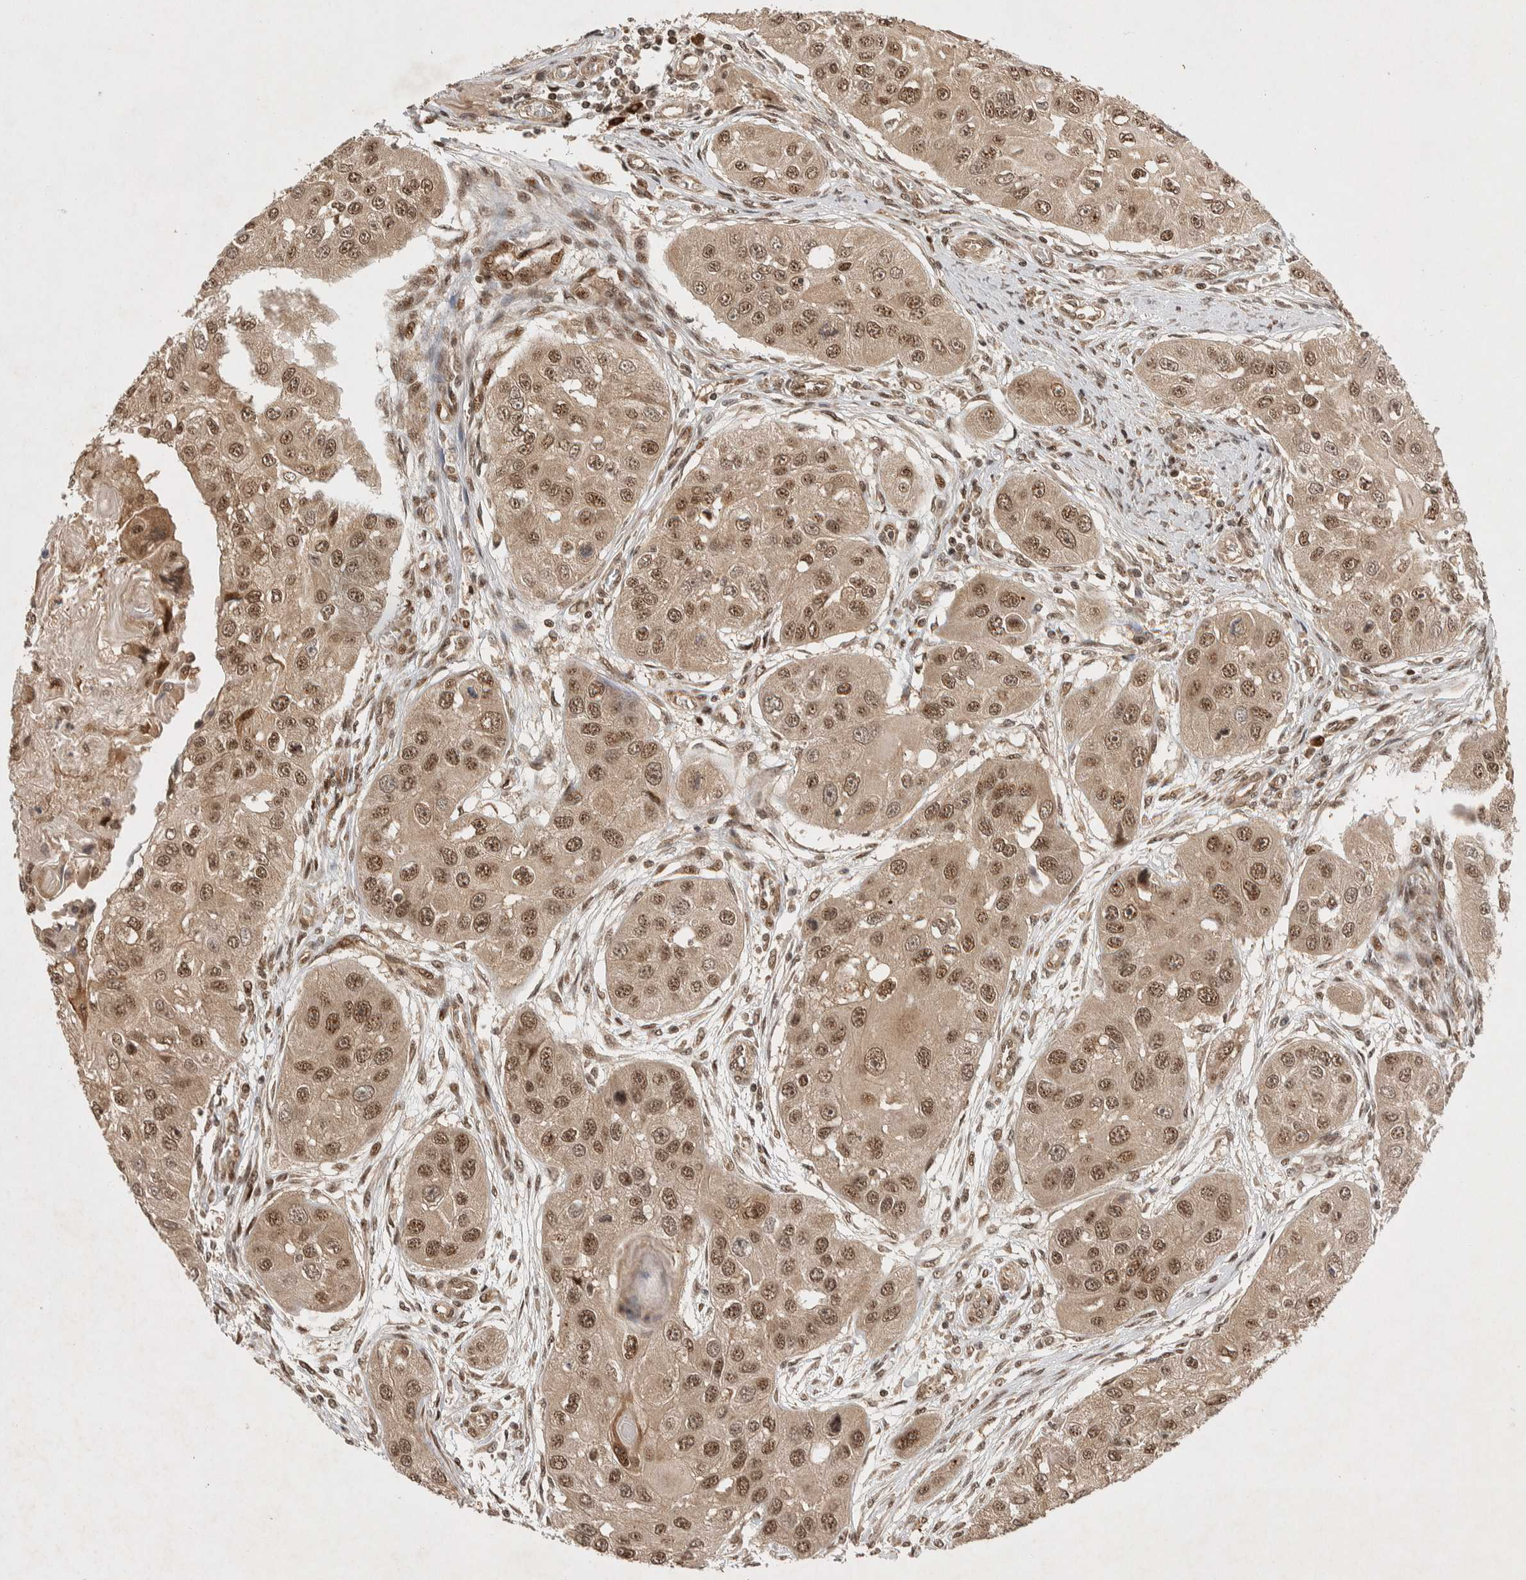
{"staining": {"intensity": "moderate", "quantity": ">75%", "location": "cytoplasmic/membranous,nuclear"}, "tissue": "head and neck cancer", "cell_type": "Tumor cells", "image_type": "cancer", "snomed": [{"axis": "morphology", "description": "Normal tissue, NOS"}, {"axis": "morphology", "description": "Squamous cell carcinoma, NOS"}, {"axis": "topography", "description": "Skeletal muscle"}, {"axis": "topography", "description": "Head-Neck"}], "caption": "Squamous cell carcinoma (head and neck) was stained to show a protein in brown. There is medium levels of moderate cytoplasmic/membranous and nuclear expression in approximately >75% of tumor cells.", "gene": "TOR1B", "patient": {"sex": "male", "age": 51}}